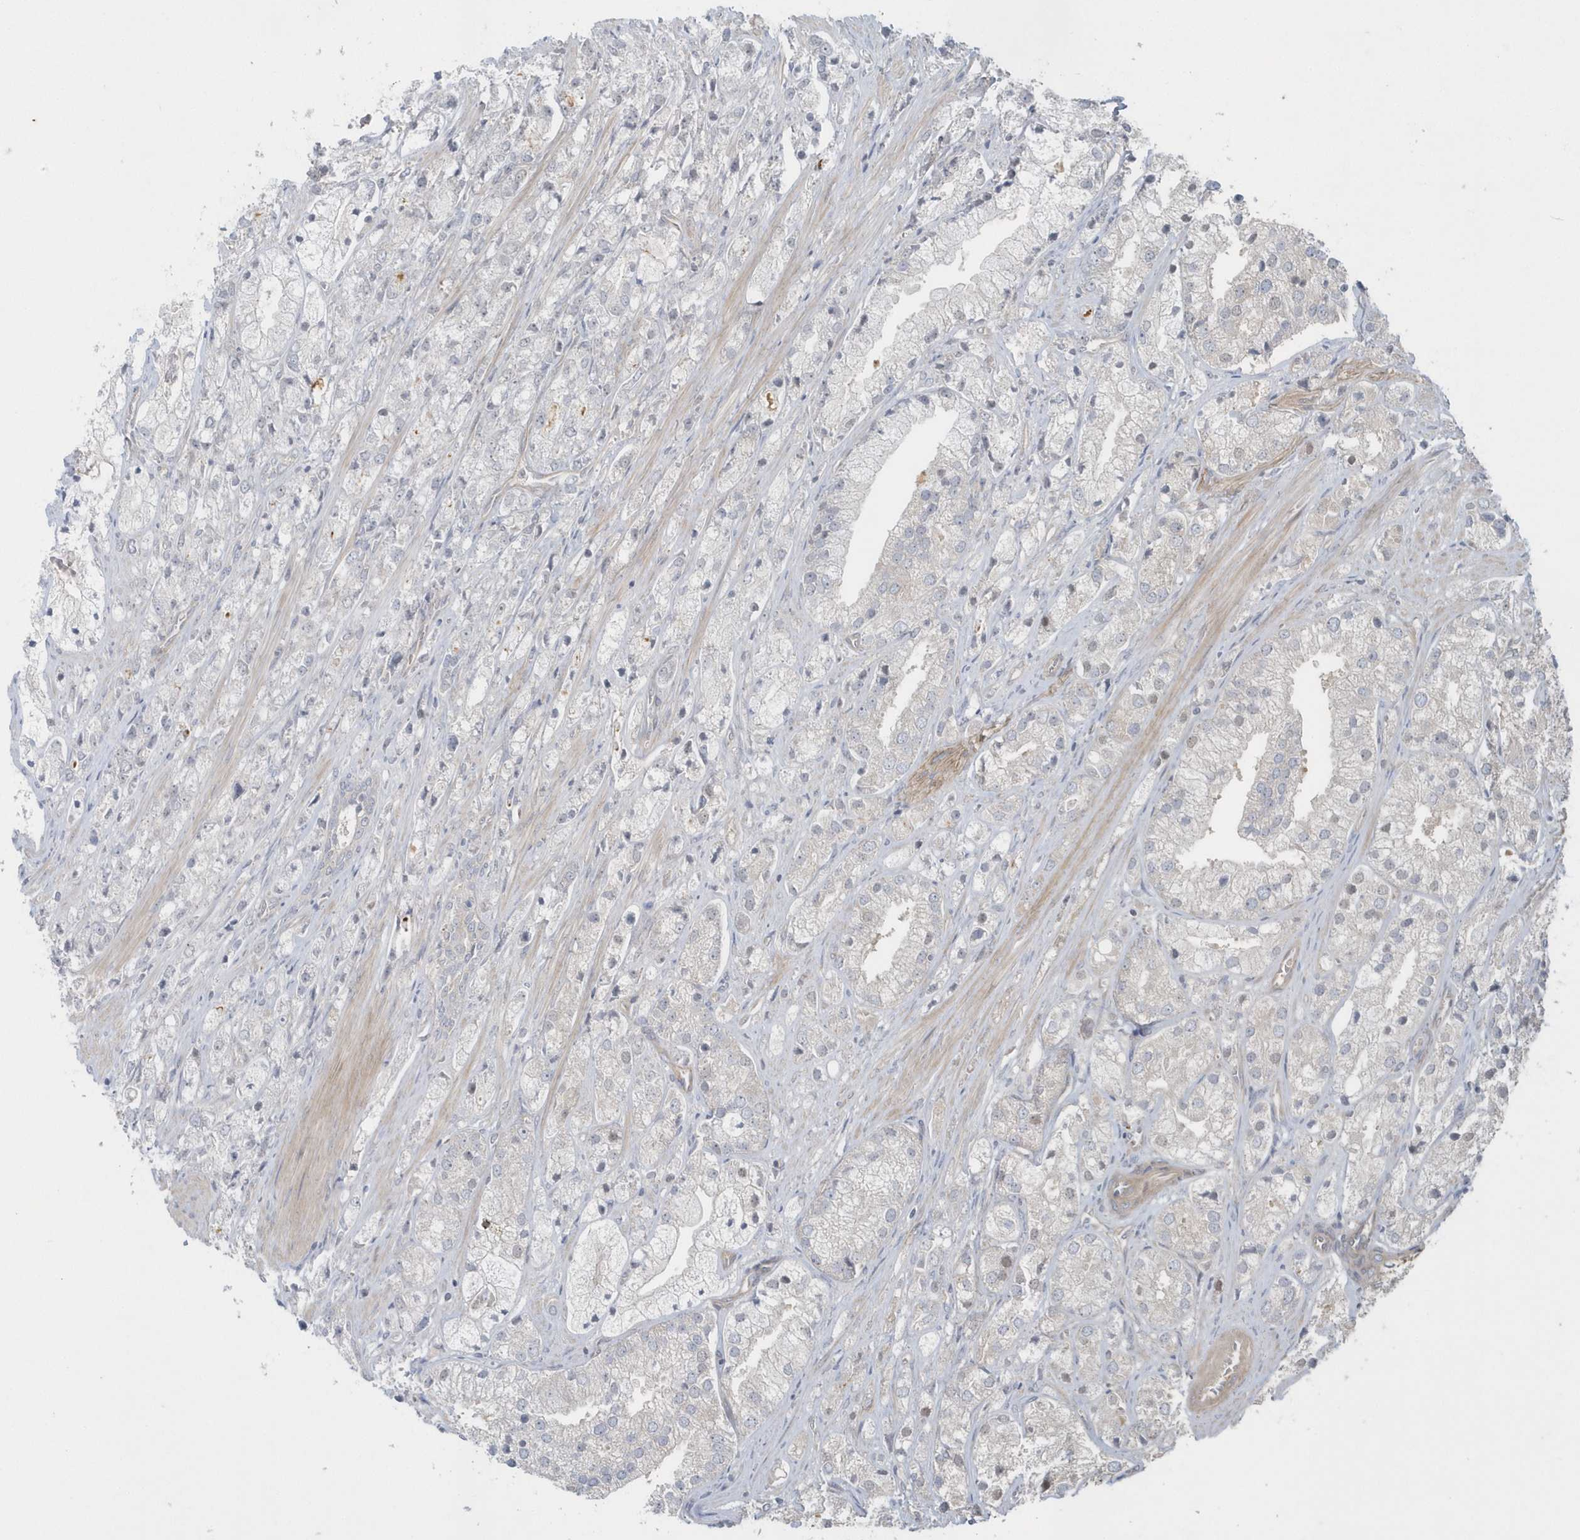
{"staining": {"intensity": "negative", "quantity": "none", "location": "none"}, "tissue": "prostate cancer", "cell_type": "Tumor cells", "image_type": "cancer", "snomed": [{"axis": "morphology", "description": "Adenocarcinoma, High grade"}, {"axis": "topography", "description": "Prostate"}], "caption": "Histopathology image shows no protein staining in tumor cells of prostate cancer (high-grade adenocarcinoma) tissue.", "gene": "ACTR1A", "patient": {"sex": "male", "age": 50}}